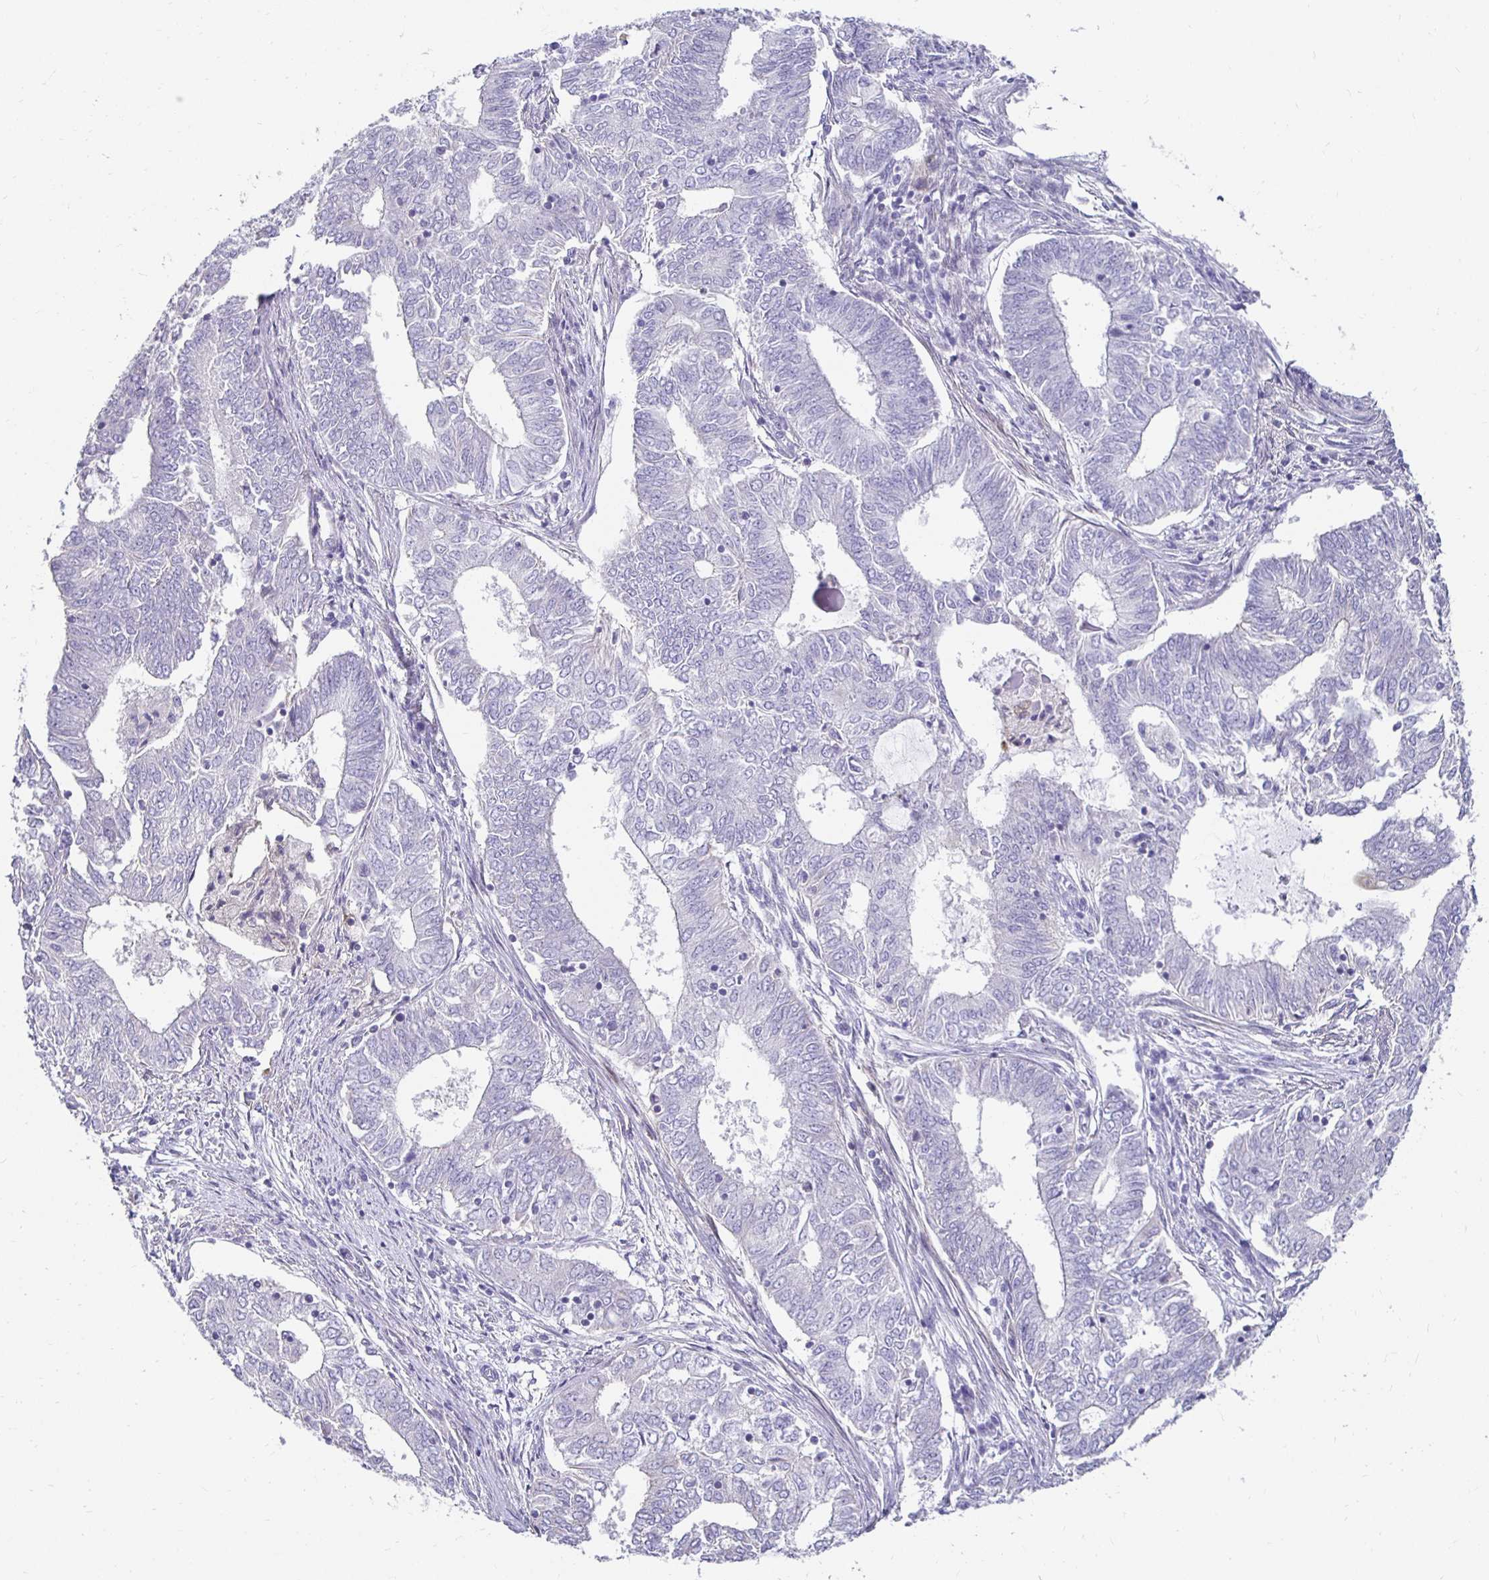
{"staining": {"intensity": "negative", "quantity": "none", "location": "none"}, "tissue": "endometrial cancer", "cell_type": "Tumor cells", "image_type": "cancer", "snomed": [{"axis": "morphology", "description": "Adenocarcinoma, NOS"}, {"axis": "topography", "description": "Endometrium"}], "caption": "Tumor cells show no significant expression in endometrial cancer.", "gene": "AKAP6", "patient": {"sex": "female", "age": 62}}